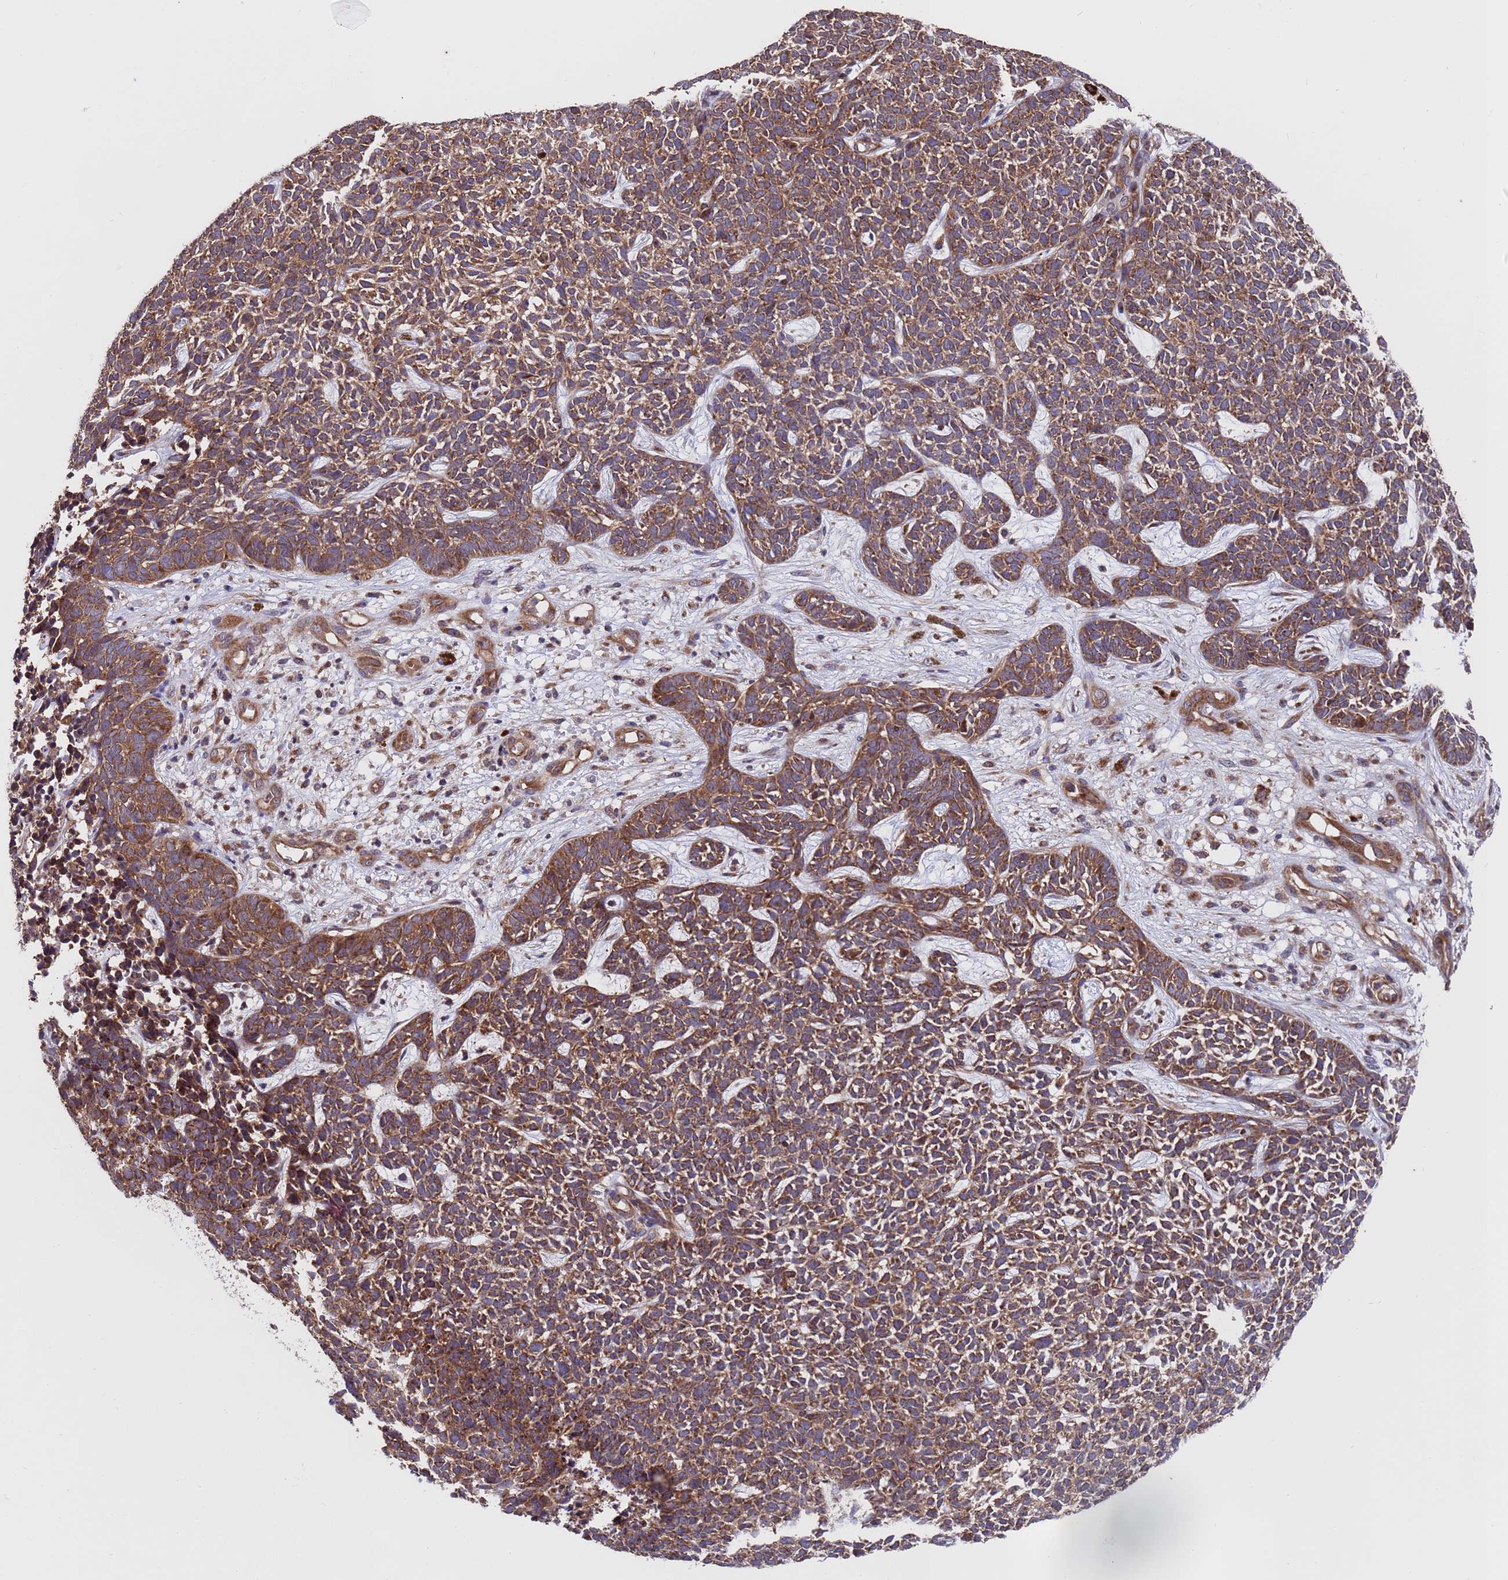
{"staining": {"intensity": "moderate", "quantity": ">75%", "location": "cytoplasmic/membranous"}, "tissue": "skin cancer", "cell_type": "Tumor cells", "image_type": "cancer", "snomed": [{"axis": "morphology", "description": "Basal cell carcinoma"}, {"axis": "topography", "description": "Skin"}], "caption": "Immunohistochemical staining of human skin basal cell carcinoma shows moderate cytoplasmic/membranous protein staining in approximately >75% of tumor cells. (brown staining indicates protein expression, while blue staining denotes nuclei).", "gene": "TSR3", "patient": {"sex": "female", "age": 84}}